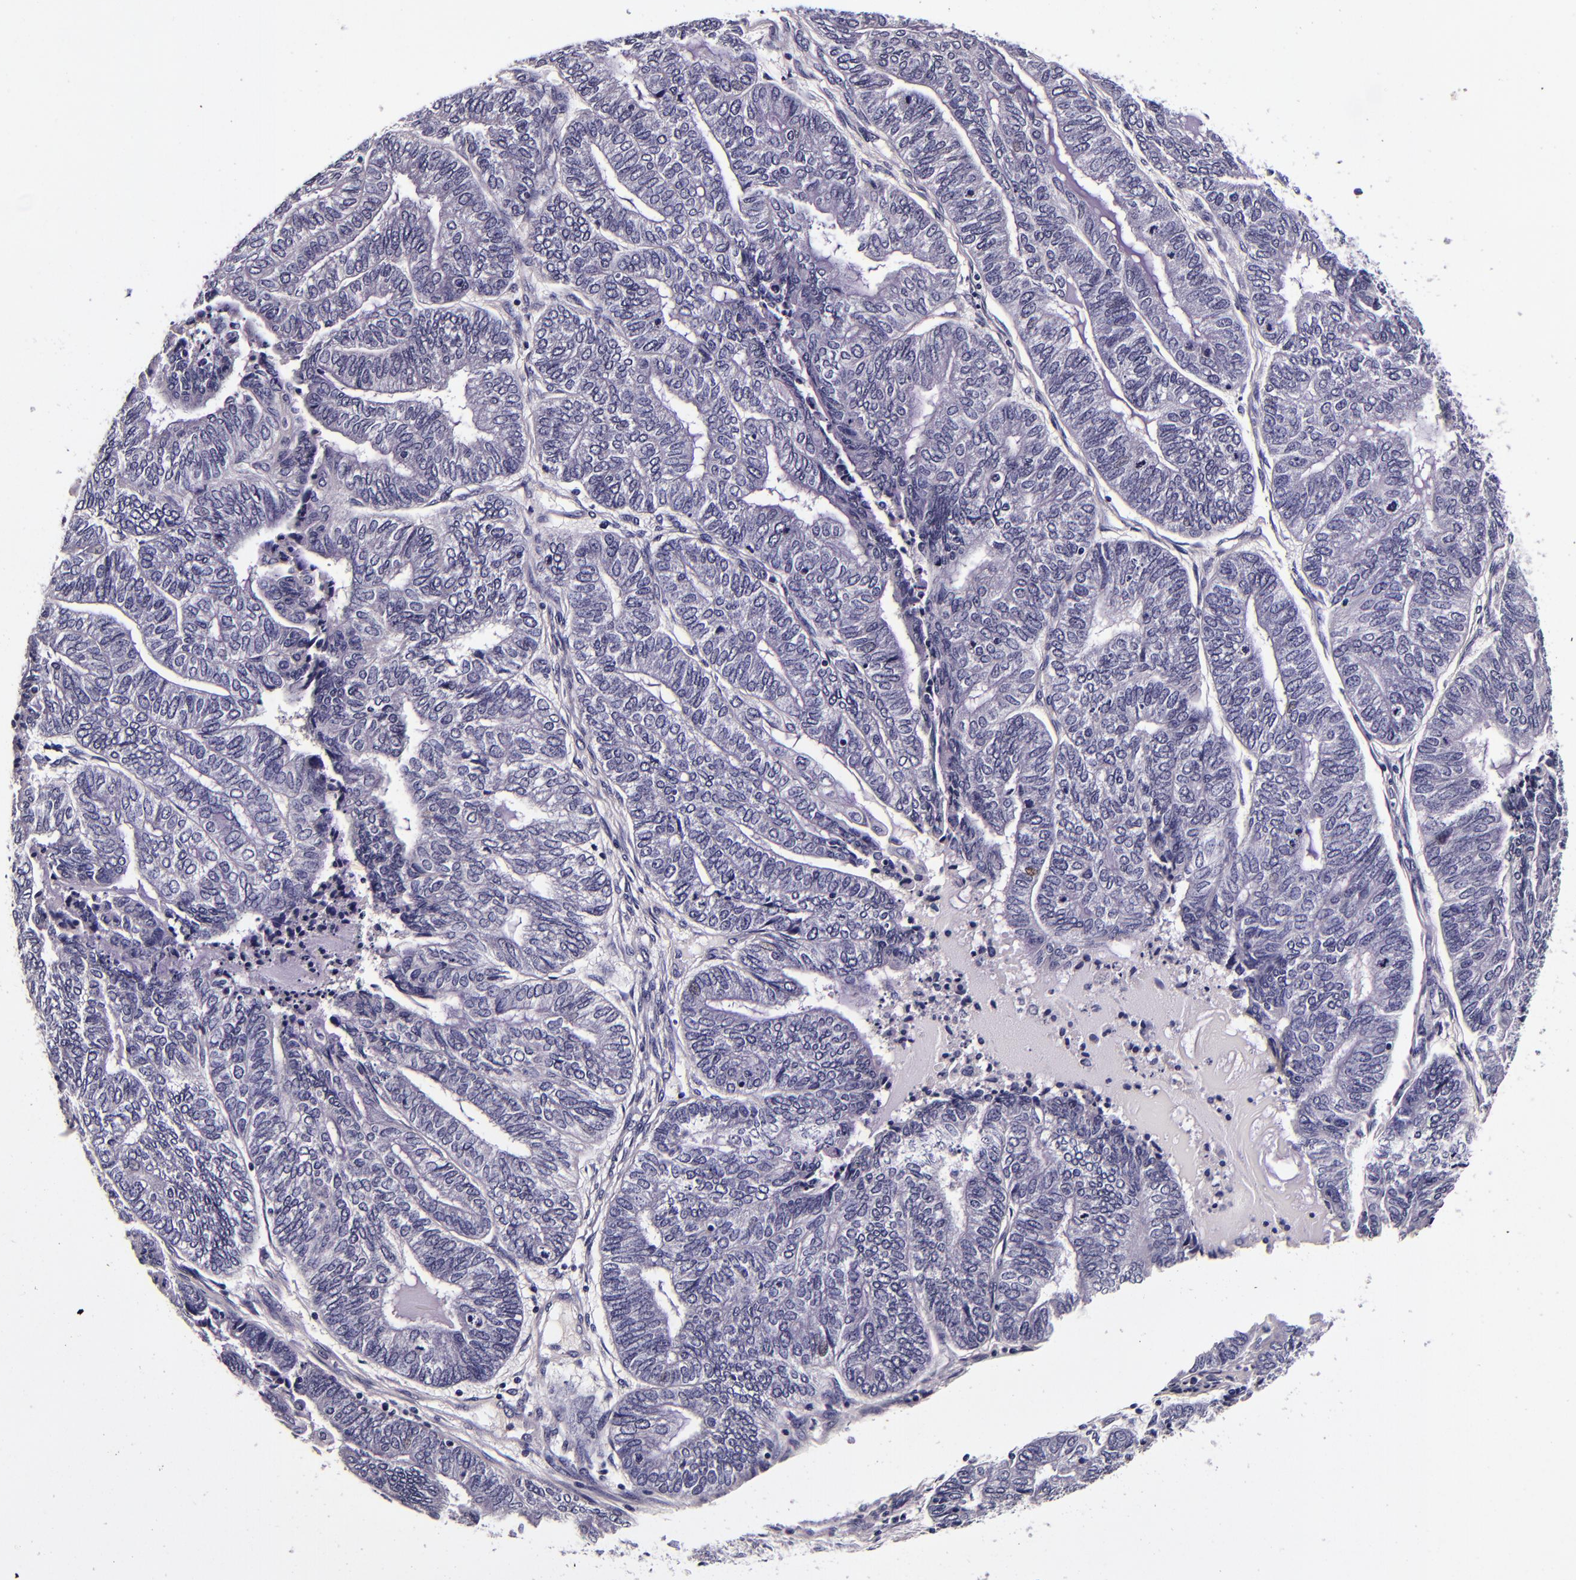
{"staining": {"intensity": "negative", "quantity": "none", "location": "none"}, "tissue": "endometrial cancer", "cell_type": "Tumor cells", "image_type": "cancer", "snomed": [{"axis": "morphology", "description": "Adenocarcinoma, NOS"}, {"axis": "topography", "description": "Uterus"}, {"axis": "topography", "description": "Endometrium"}], "caption": "Endometrial adenocarcinoma was stained to show a protein in brown. There is no significant positivity in tumor cells. The staining is performed using DAB brown chromogen with nuclei counter-stained in using hematoxylin.", "gene": "FBN1", "patient": {"sex": "female", "age": 70}}